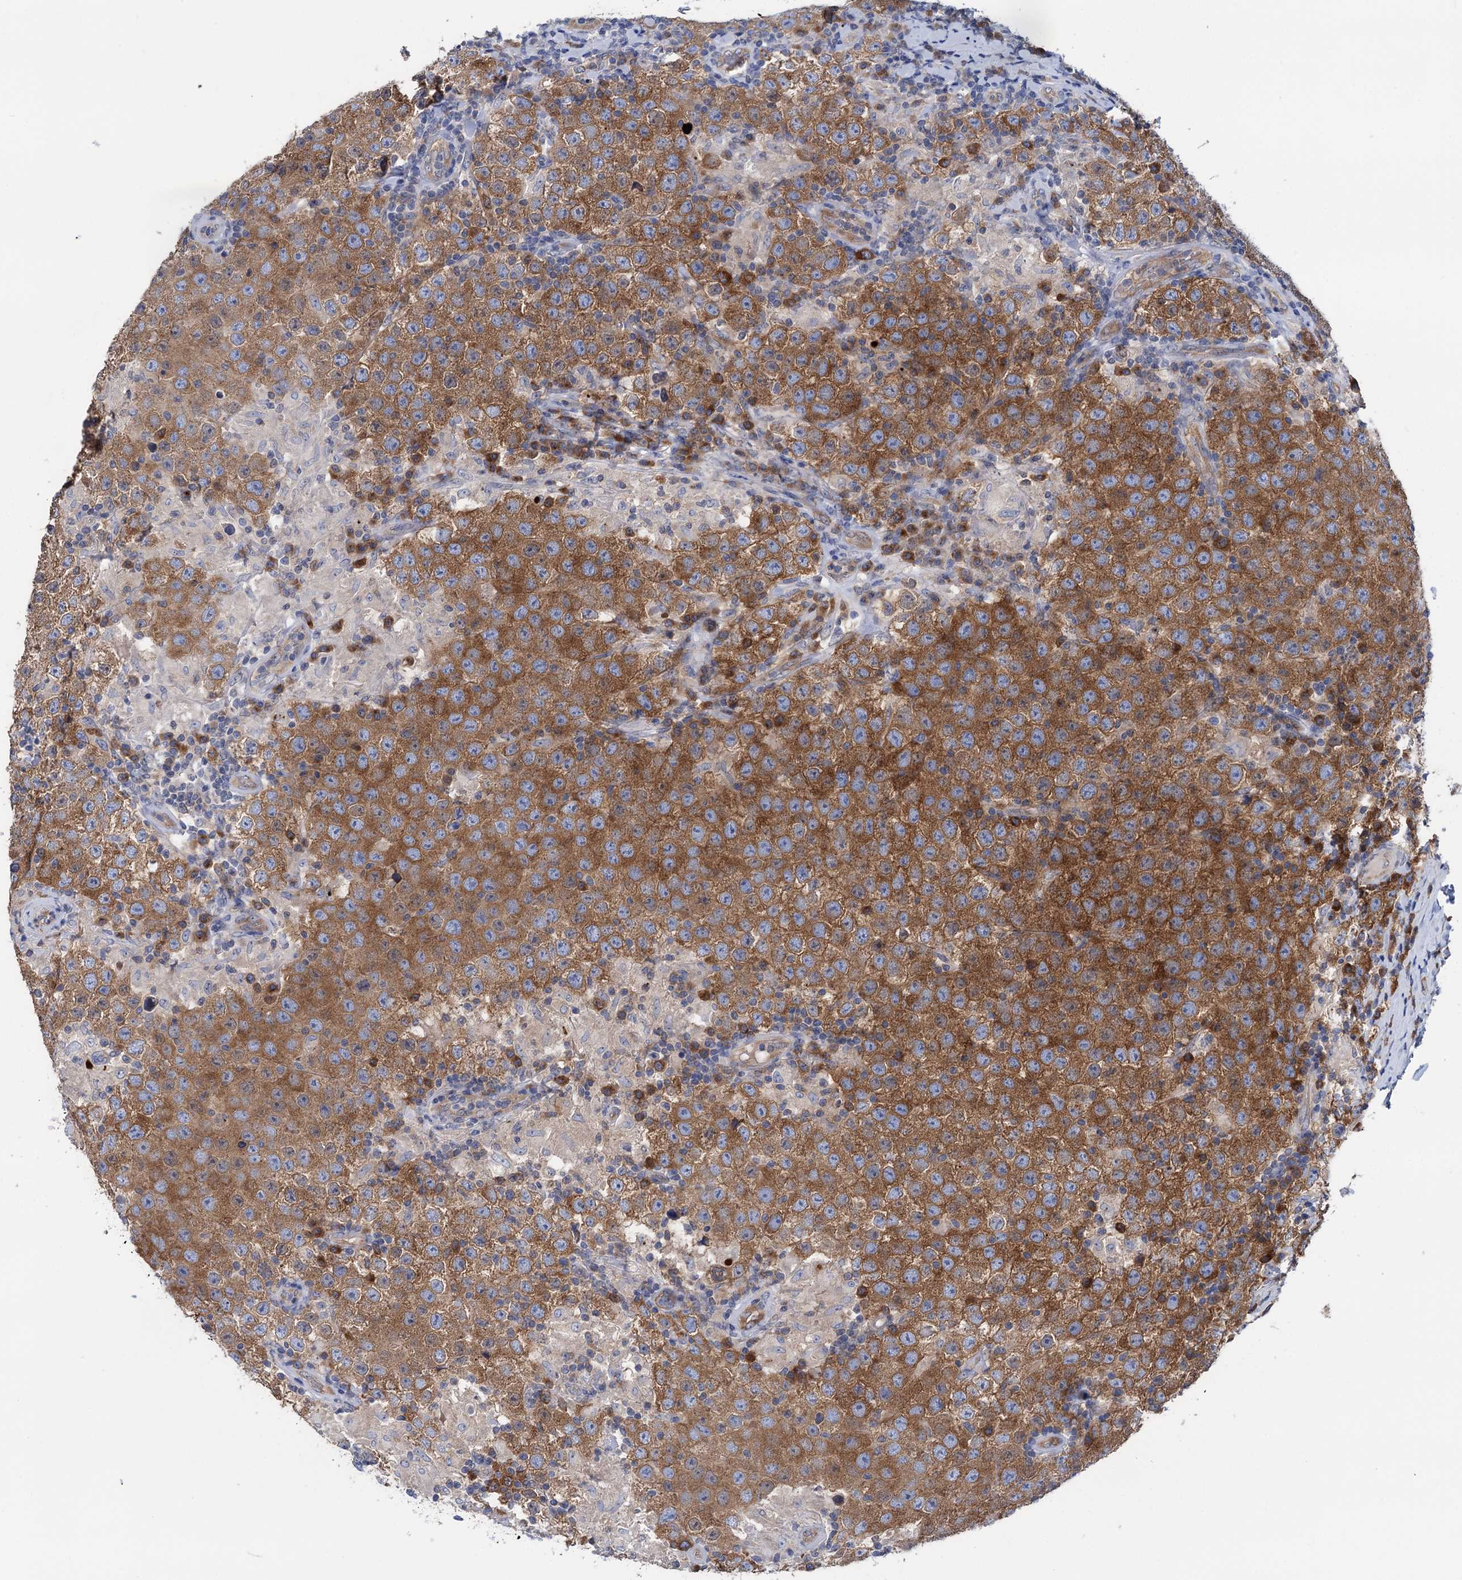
{"staining": {"intensity": "strong", "quantity": ">75%", "location": "cytoplasmic/membranous"}, "tissue": "testis cancer", "cell_type": "Tumor cells", "image_type": "cancer", "snomed": [{"axis": "morphology", "description": "Normal tissue, NOS"}, {"axis": "morphology", "description": "Urothelial carcinoma, High grade"}, {"axis": "morphology", "description": "Seminoma, NOS"}, {"axis": "morphology", "description": "Carcinoma, Embryonal, NOS"}, {"axis": "topography", "description": "Urinary bladder"}, {"axis": "topography", "description": "Testis"}], "caption": "An image of human testis cancer (seminoma) stained for a protein reveals strong cytoplasmic/membranous brown staining in tumor cells.", "gene": "ZNRD2", "patient": {"sex": "male", "age": 41}}